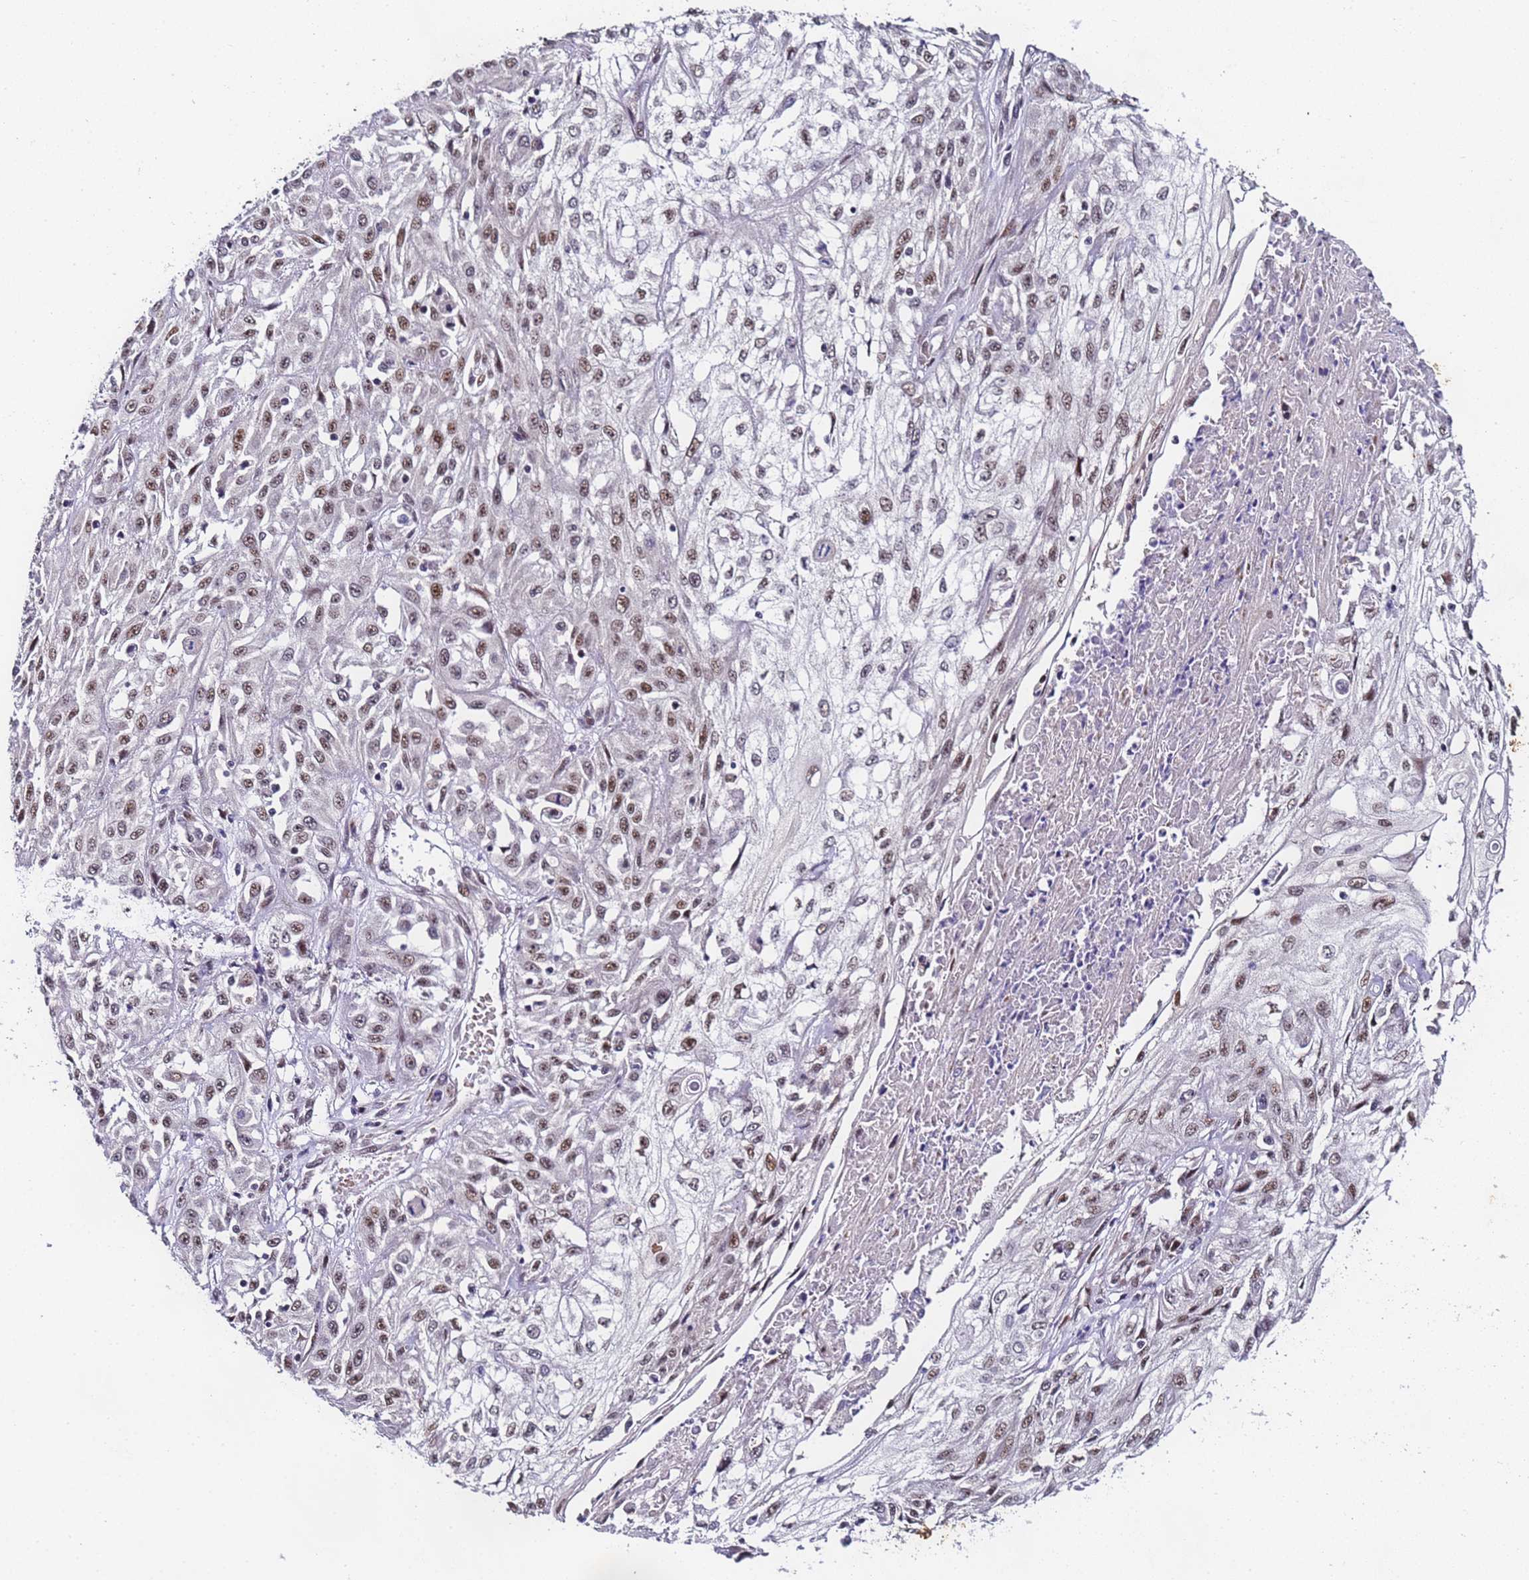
{"staining": {"intensity": "moderate", "quantity": ">75%", "location": "nuclear"}, "tissue": "skin cancer", "cell_type": "Tumor cells", "image_type": "cancer", "snomed": [{"axis": "morphology", "description": "Squamous cell carcinoma, NOS"}, {"axis": "morphology", "description": "Squamous cell carcinoma, metastatic, NOS"}, {"axis": "topography", "description": "Skin"}, {"axis": "topography", "description": "Lymph node"}], "caption": "DAB (3,3'-diaminobenzidine) immunohistochemical staining of skin cancer shows moderate nuclear protein staining in about >75% of tumor cells. The protein of interest is shown in brown color, while the nuclei are stained blue.", "gene": "FNBP4", "patient": {"sex": "male", "age": 75}}